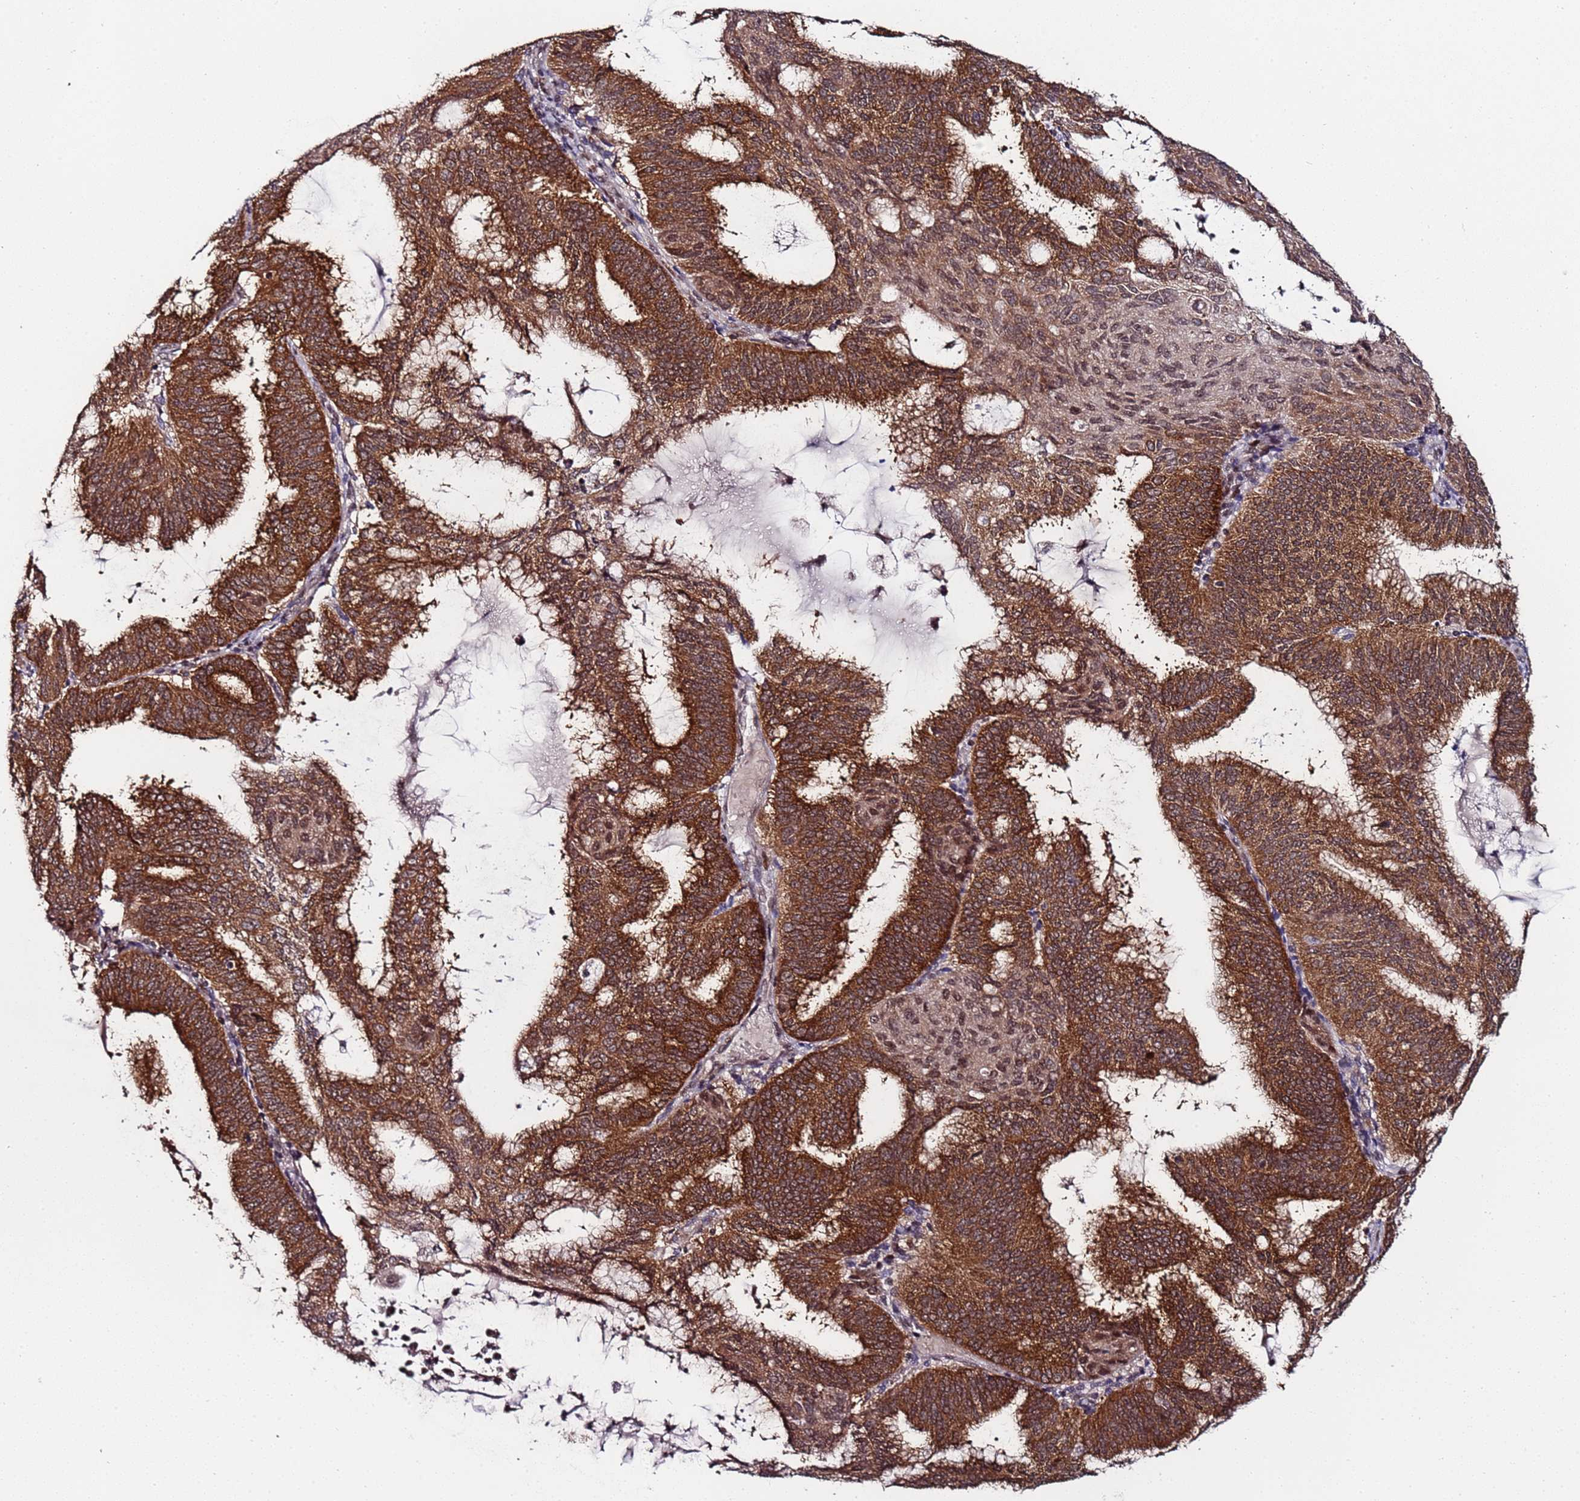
{"staining": {"intensity": "moderate", "quantity": ">75%", "location": "cytoplasmic/membranous,nuclear"}, "tissue": "endometrial cancer", "cell_type": "Tumor cells", "image_type": "cancer", "snomed": [{"axis": "morphology", "description": "Adenocarcinoma, NOS"}, {"axis": "topography", "description": "Endometrium"}], "caption": "Immunohistochemistry histopathology image of neoplastic tissue: endometrial cancer (adenocarcinoma) stained using immunohistochemistry displays medium levels of moderate protein expression localized specifically in the cytoplasmic/membranous and nuclear of tumor cells, appearing as a cytoplasmic/membranous and nuclear brown color.", "gene": "PPM1H", "patient": {"sex": "female", "age": 49}}